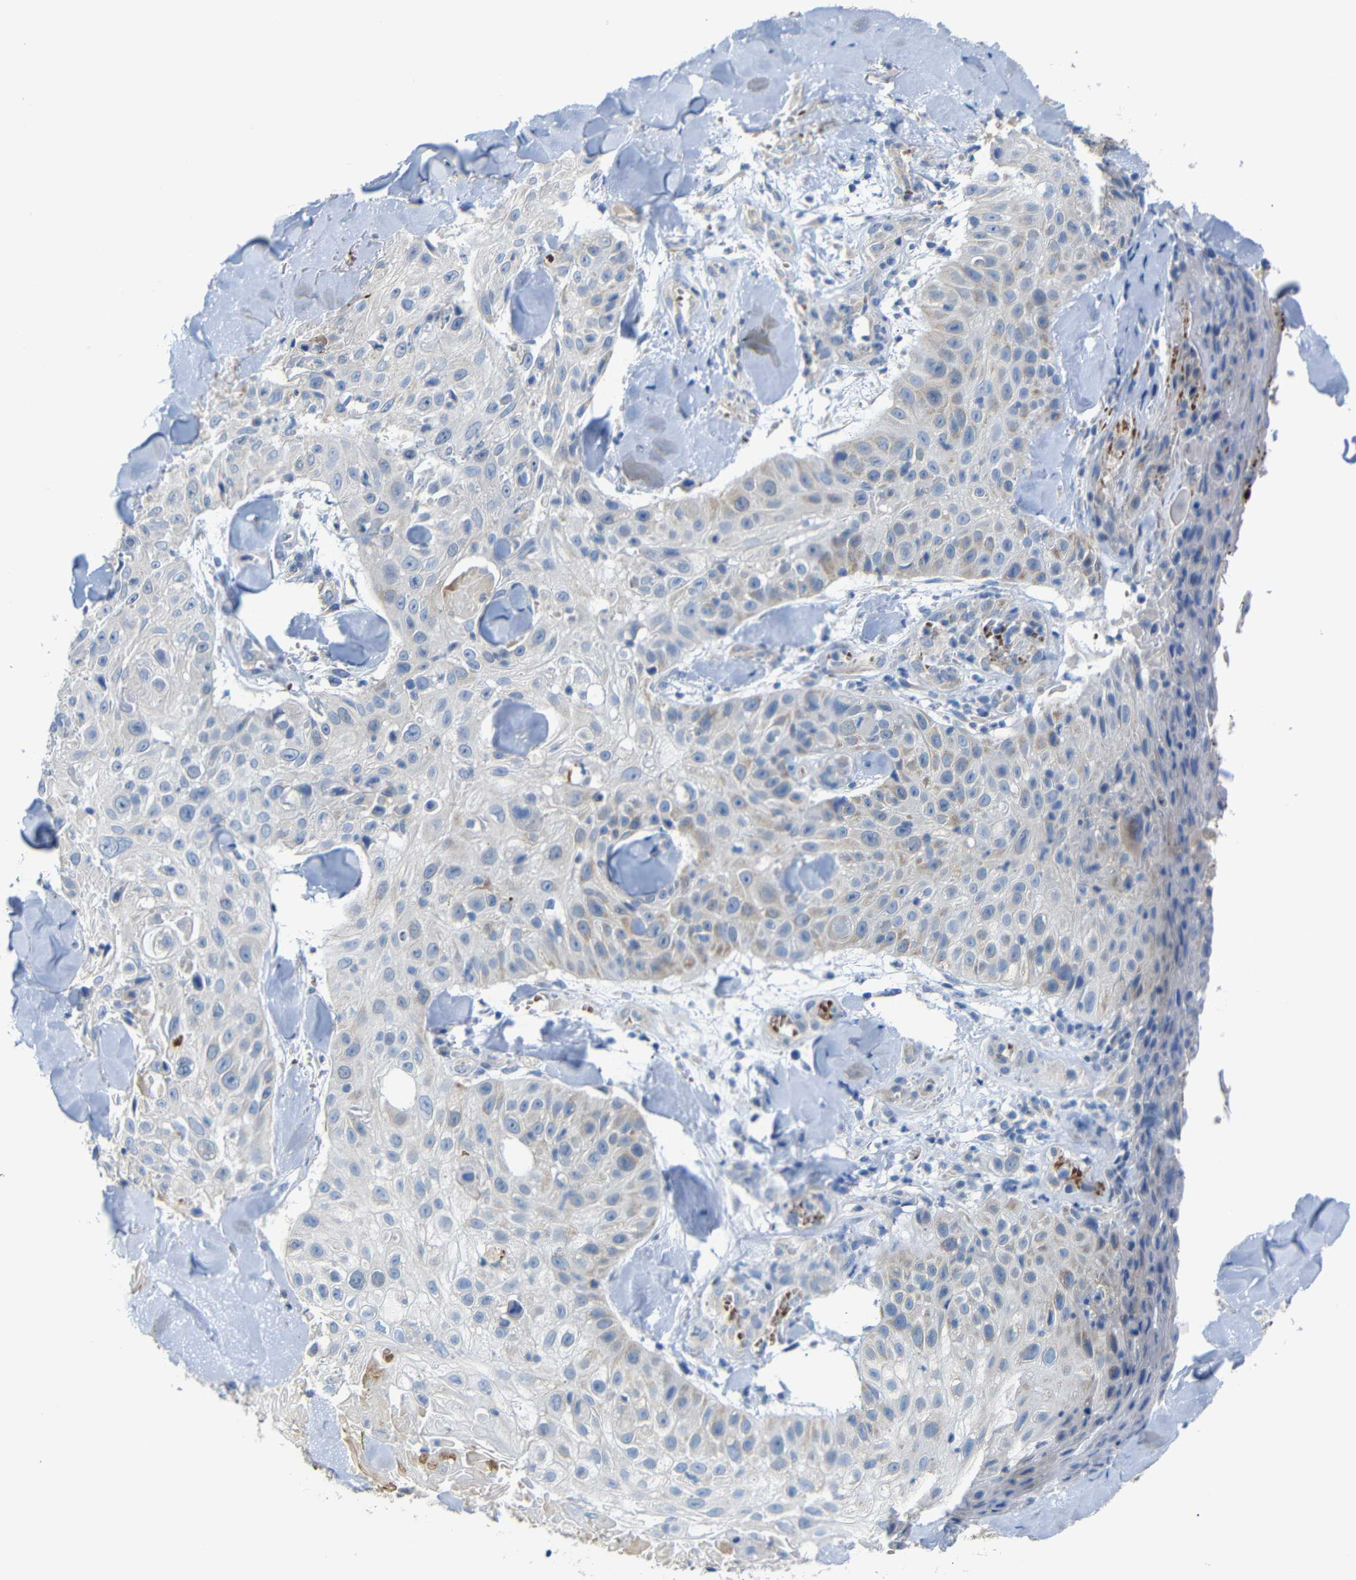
{"staining": {"intensity": "weak", "quantity": "<25%", "location": "cytoplasmic/membranous"}, "tissue": "skin cancer", "cell_type": "Tumor cells", "image_type": "cancer", "snomed": [{"axis": "morphology", "description": "Squamous cell carcinoma, NOS"}, {"axis": "topography", "description": "Skin"}], "caption": "DAB immunohistochemical staining of human skin cancer (squamous cell carcinoma) demonstrates no significant positivity in tumor cells.", "gene": "TBC1D32", "patient": {"sex": "male", "age": 86}}